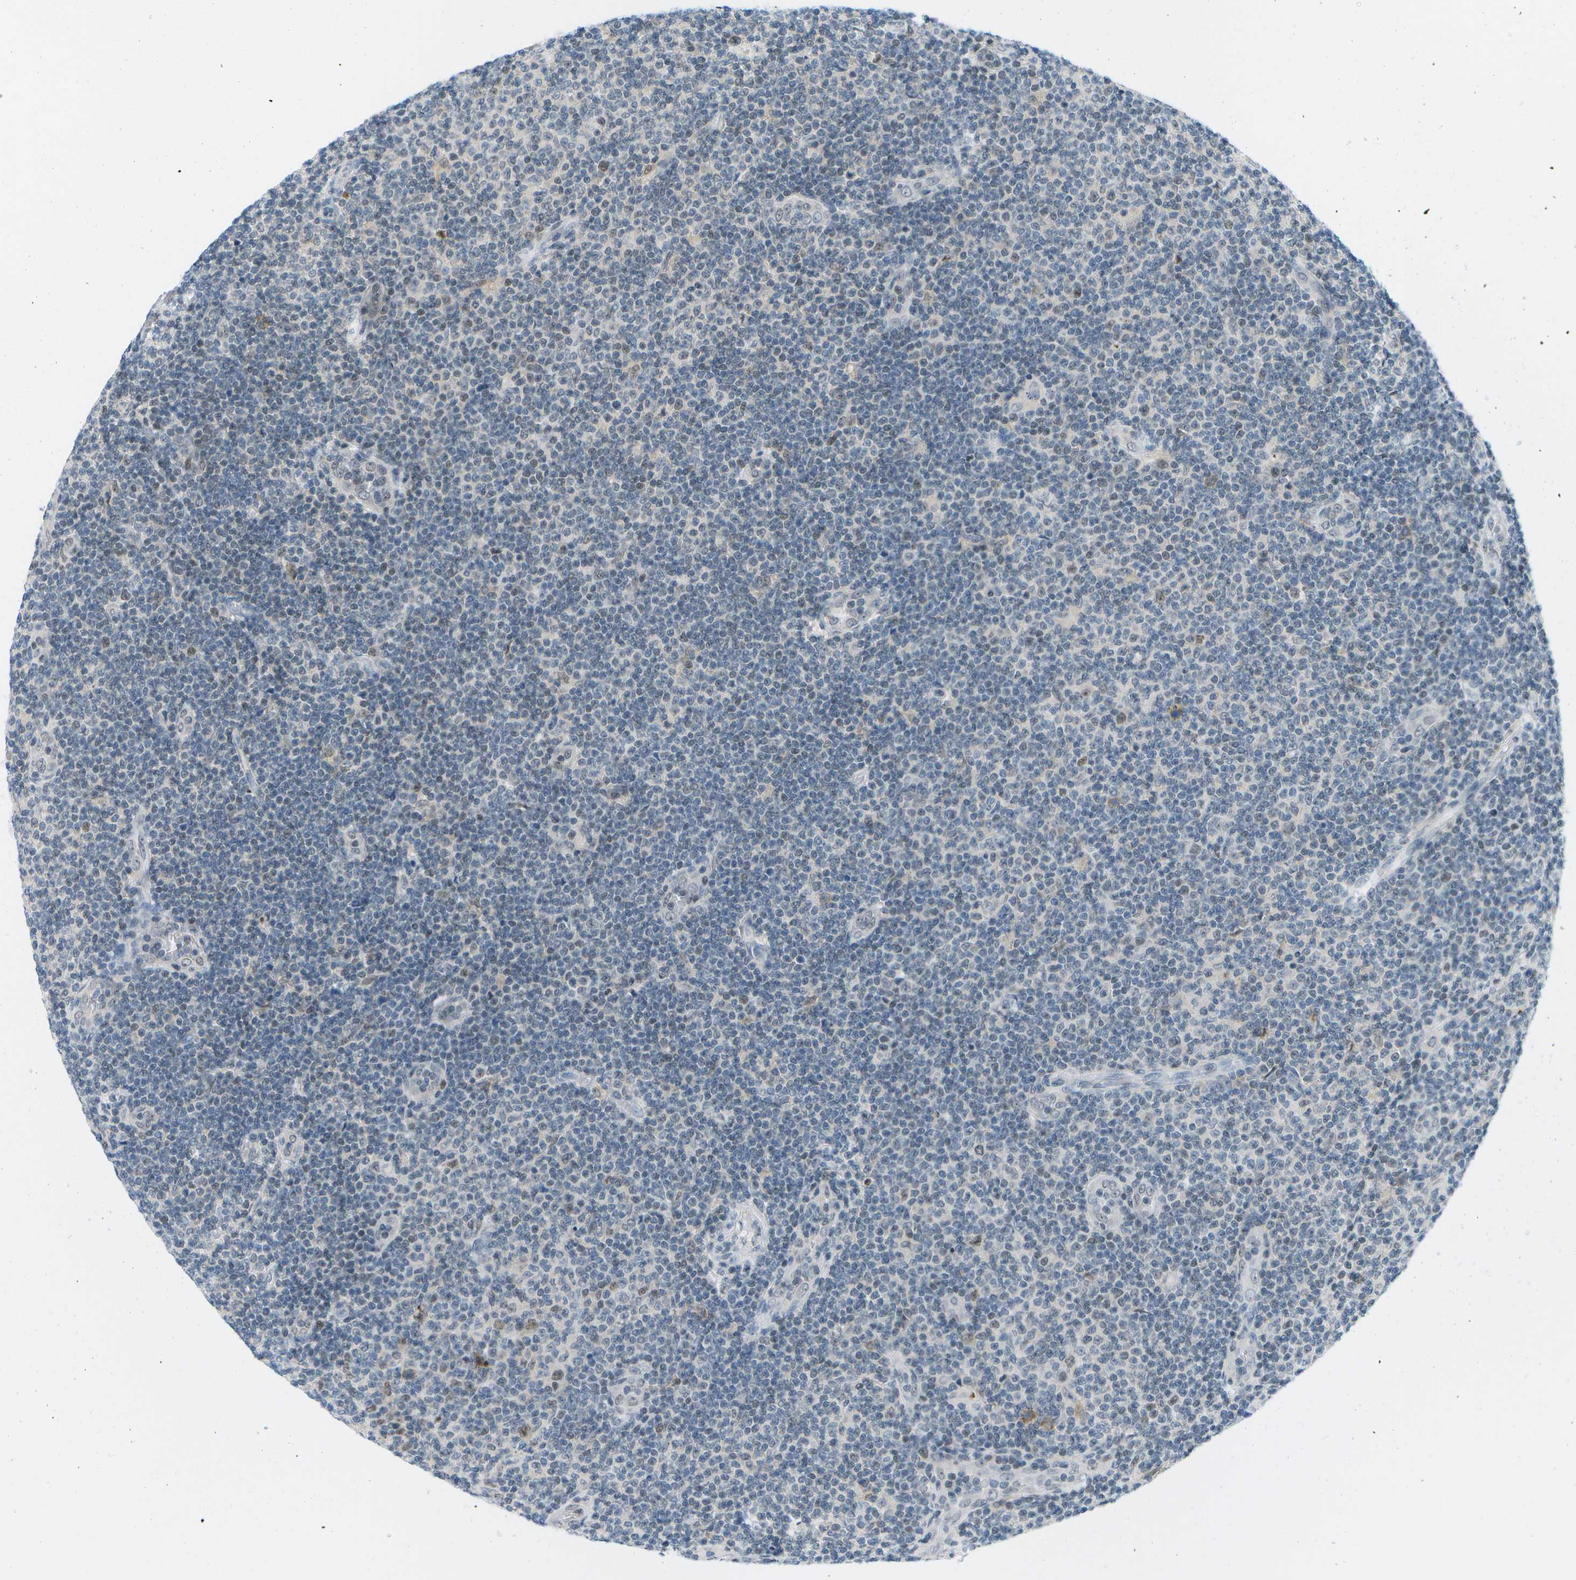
{"staining": {"intensity": "weak", "quantity": "<25%", "location": "nuclear"}, "tissue": "lymphoma", "cell_type": "Tumor cells", "image_type": "cancer", "snomed": [{"axis": "morphology", "description": "Malignant lymphoma, non-Hodgkin's type, Low grade"}, {"axis": "topography", "description": "Lymph node"}], "caption": "Image shows no protein positivity in tumor cells of low-grade malignant lymphoma, non-Hodgkin's type tissue.", "gene": "PITHD1", "patient": {"sex": "male", "age": 83}}